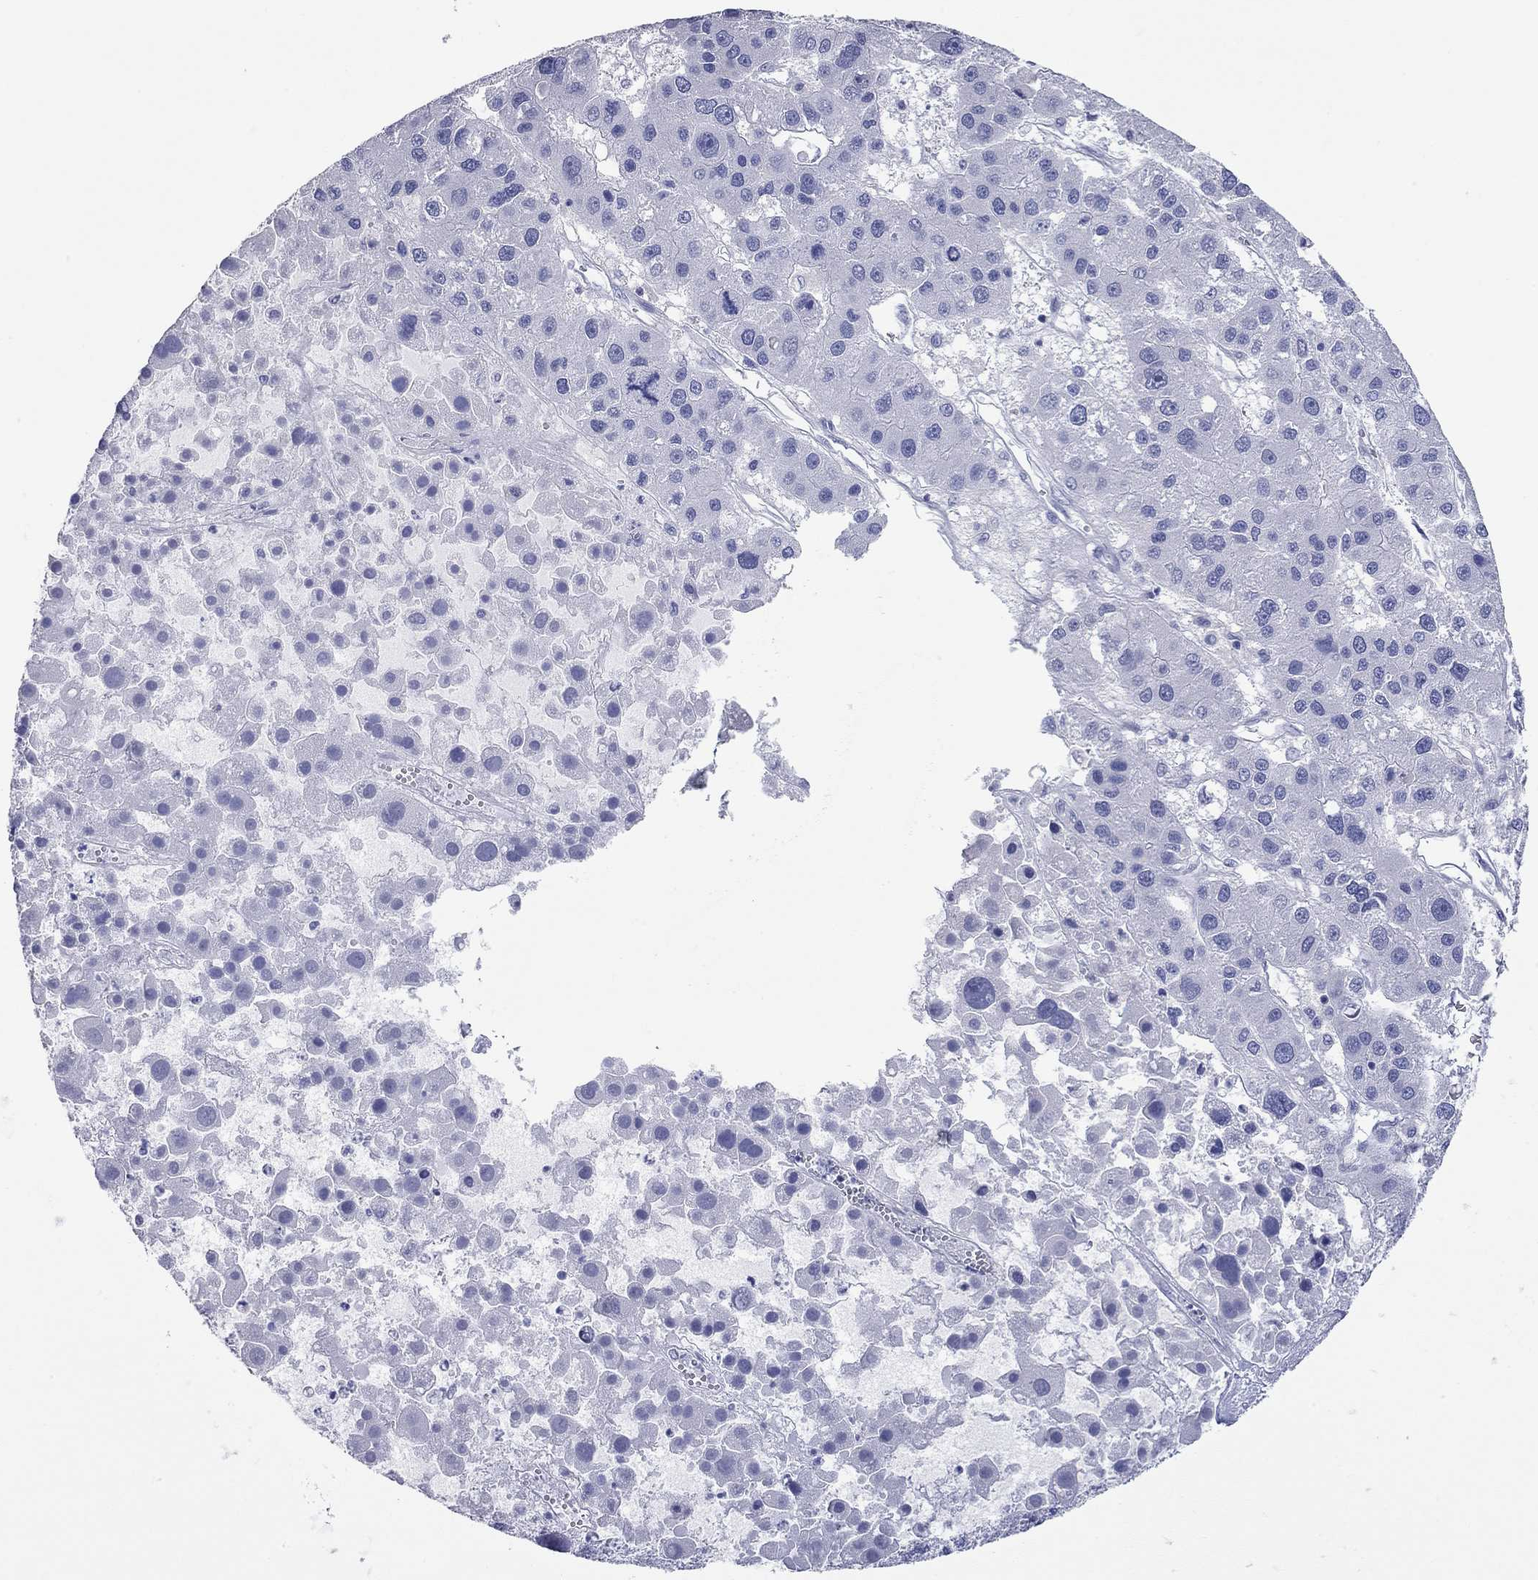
{"staining": {"intensity": "negative", "quantity": "none", "location": "none"}, "tissue": "liver cancer", "cell_type": "Tumor cells", "image_type": "cancer", "snomed": [{"axis": "morphology", "description": "Carcinoma, Hepatocellular, NOS"}, {"axis": "topography", "description": "Liver"}], "caption": "High magnification brightfield microscopy of liver cancer (hepatocellular carcinoma) stained with DAB (3,3'-diaminobenzidine) (brown) and counterstained with hematoxylin (blue): tumor cells show no significant staining.", "gene": "ACTL7B", "patient": {"sex": "male", "age": 73}}